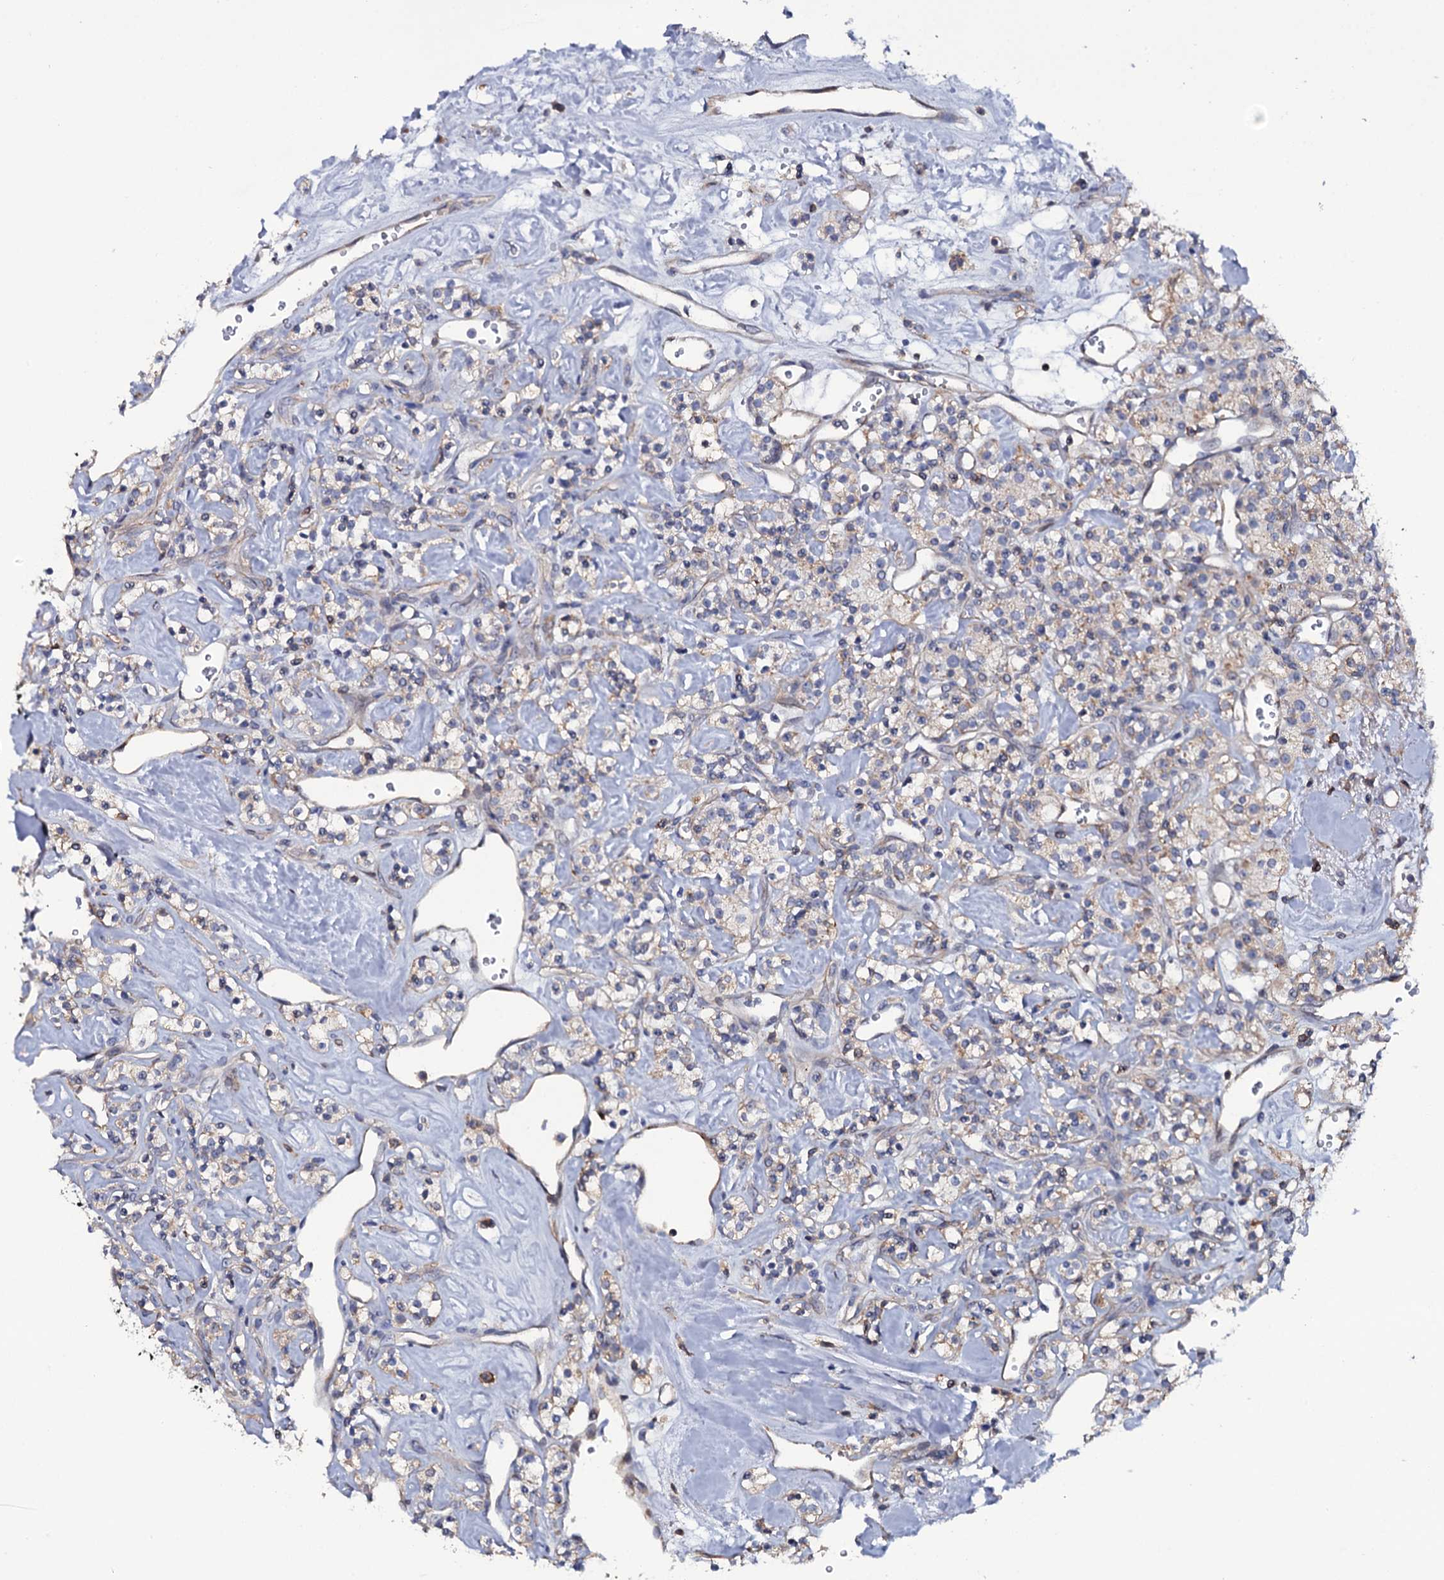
{"staining": {"intensity": "weak", "quantity": "<25%", "location": "cytoplasmic/membranous"}, "tissue": "renal cancer", "cell_type": "Tumor cells", "image_type": "cancer", "snomed": [{"axis": "morphology", "description": "Adenocarcinoma, NOS"}, {"axis": "topography", "description": "Kidney"}], "caption": "The histopathology image displays no significant staining in tumor cells of renal cancer (adenocarcinoma).", "gene": "TTC23", "patient": {"sex": "male", "age": 77}}